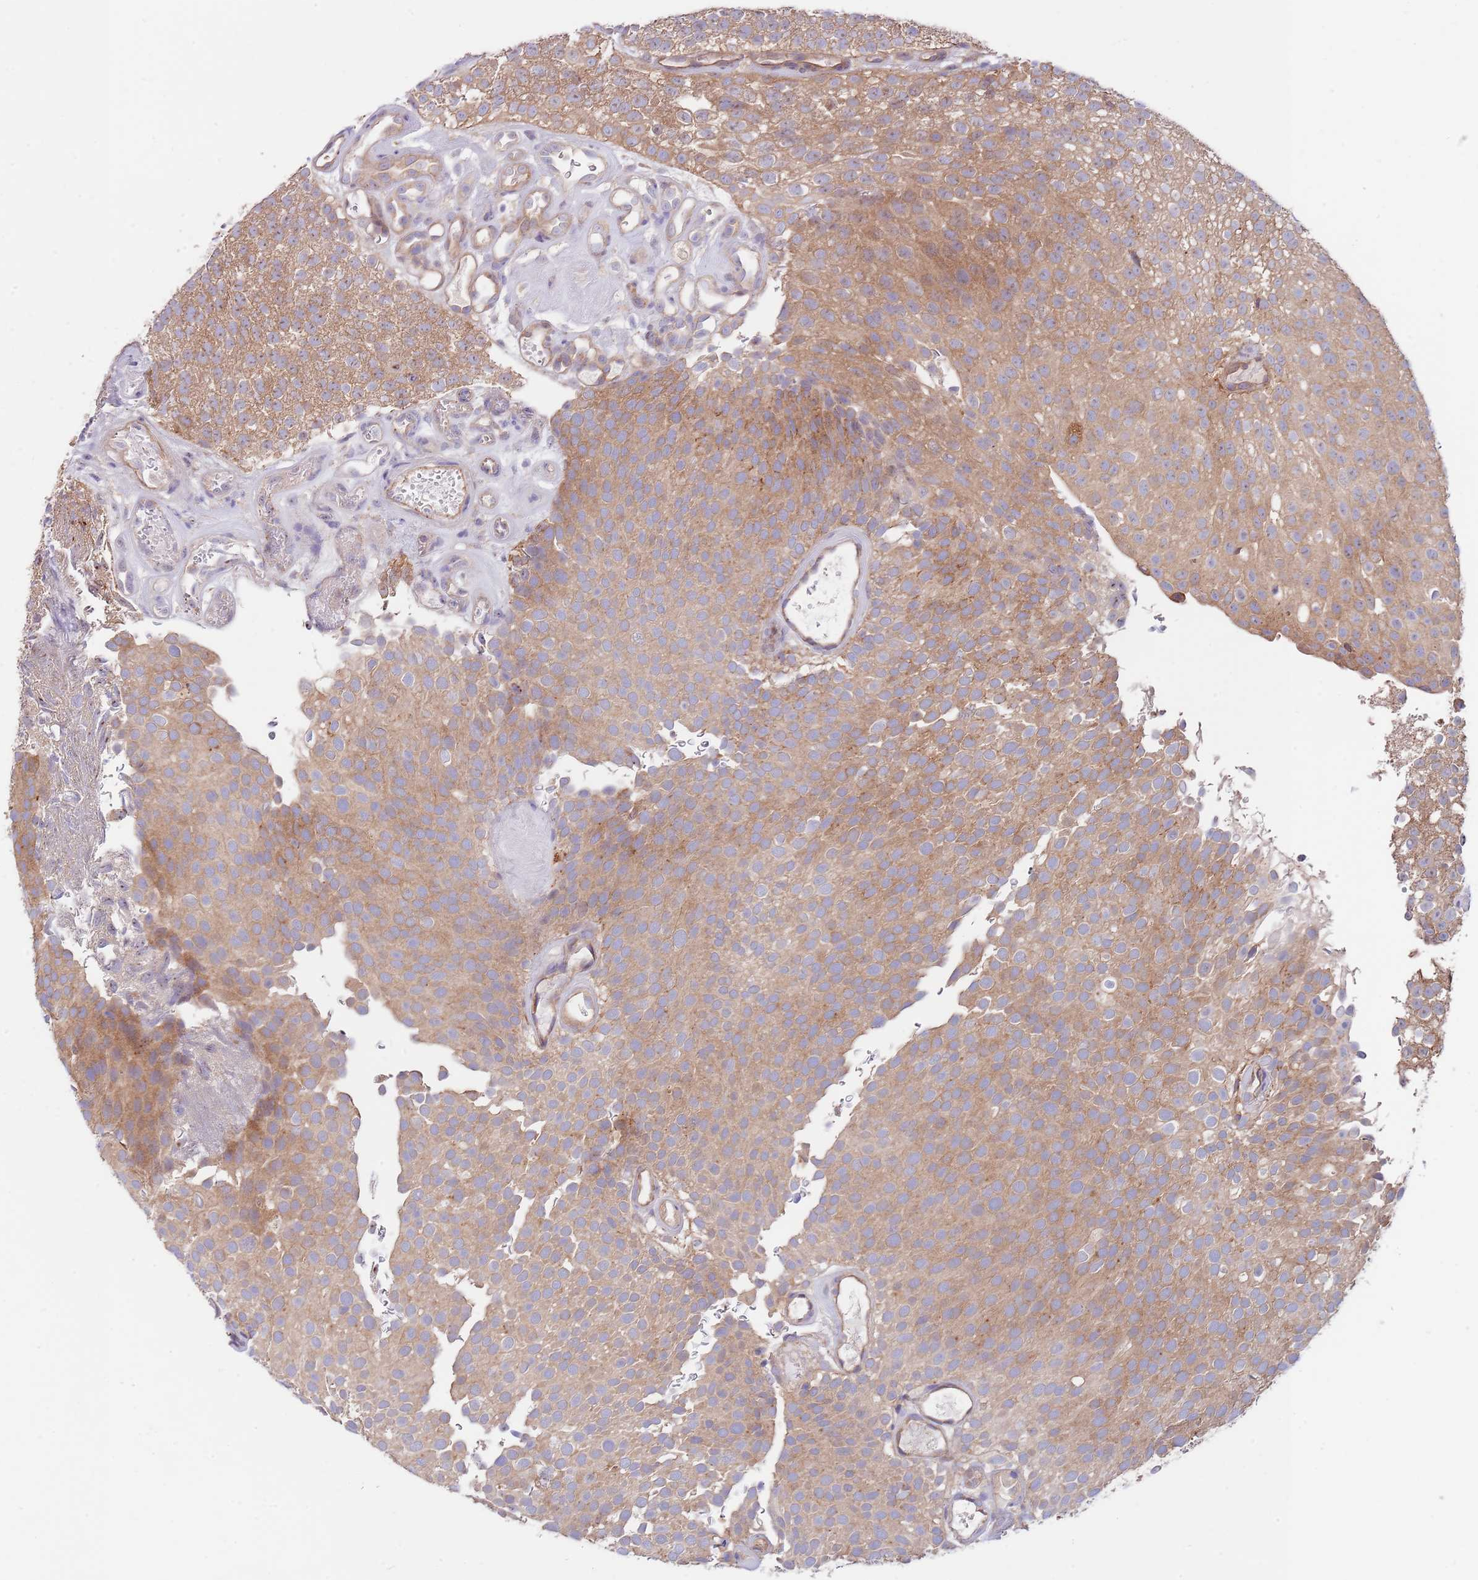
{"staining": {"intensity": "moderate", "quantity": ">75%", "location": "cytoplasmic/membranous"}, "tissue": "urothelial cancer", "cell_type": "Tumor cells", "image_type": "cancer", "snomed": [{"axis": "morphology", "description": "Urothelial carcinoma, Low grade"}, {"axis": "topography", "description": "Urinary bladder"}], "caption": "Urothelial cancer tissue shows moderate cytoplasmic/membranous staining in approximately >75% of tumor cells, visualized by immunohistochemistry.", "gene": "EIF3F", "patient": {"sex": "male", "age": 78}}